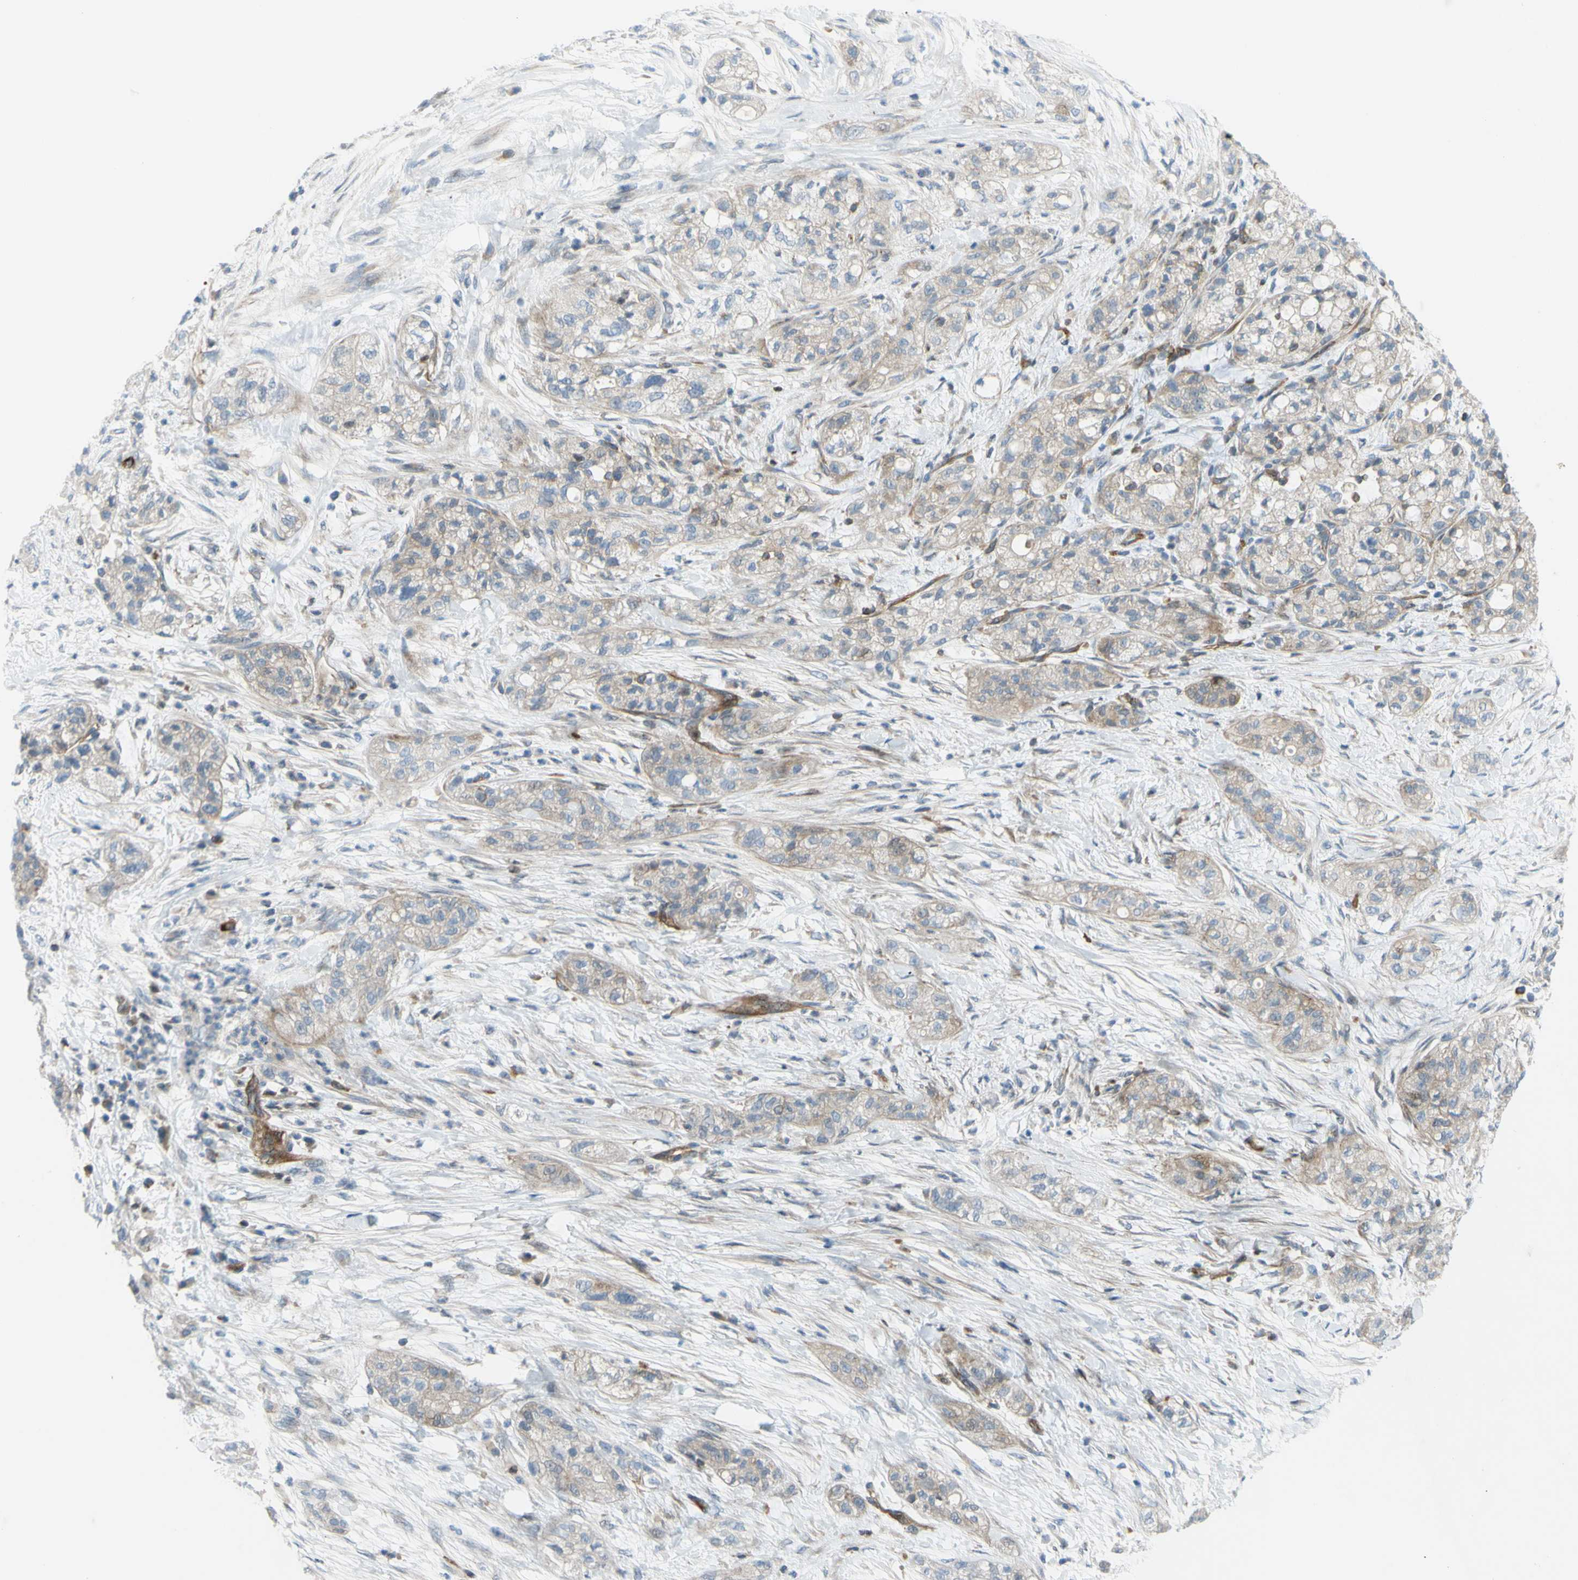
{"staining": {"intensity": "weak", "quantity": ">75%", "location": "cytoplasmic/membranous"}, "tissue": "pancreatic cancer", "cell_type": "Tumor cells", "image_type": "cancer", "snomed": [{"axis": "morphology", "description": "Adenocarcinoma, NOS"}, {"axis": "topography", "description": "Pancreas"}], "caption": "The image displays a brown stain indicating the presence of a protein in the cytoplasmic/membranous of tumor cells in pancreatic cancer (adenocarcinoma).", "gene": "PAK2", "patient": {"sex": "female", "age": 78}}